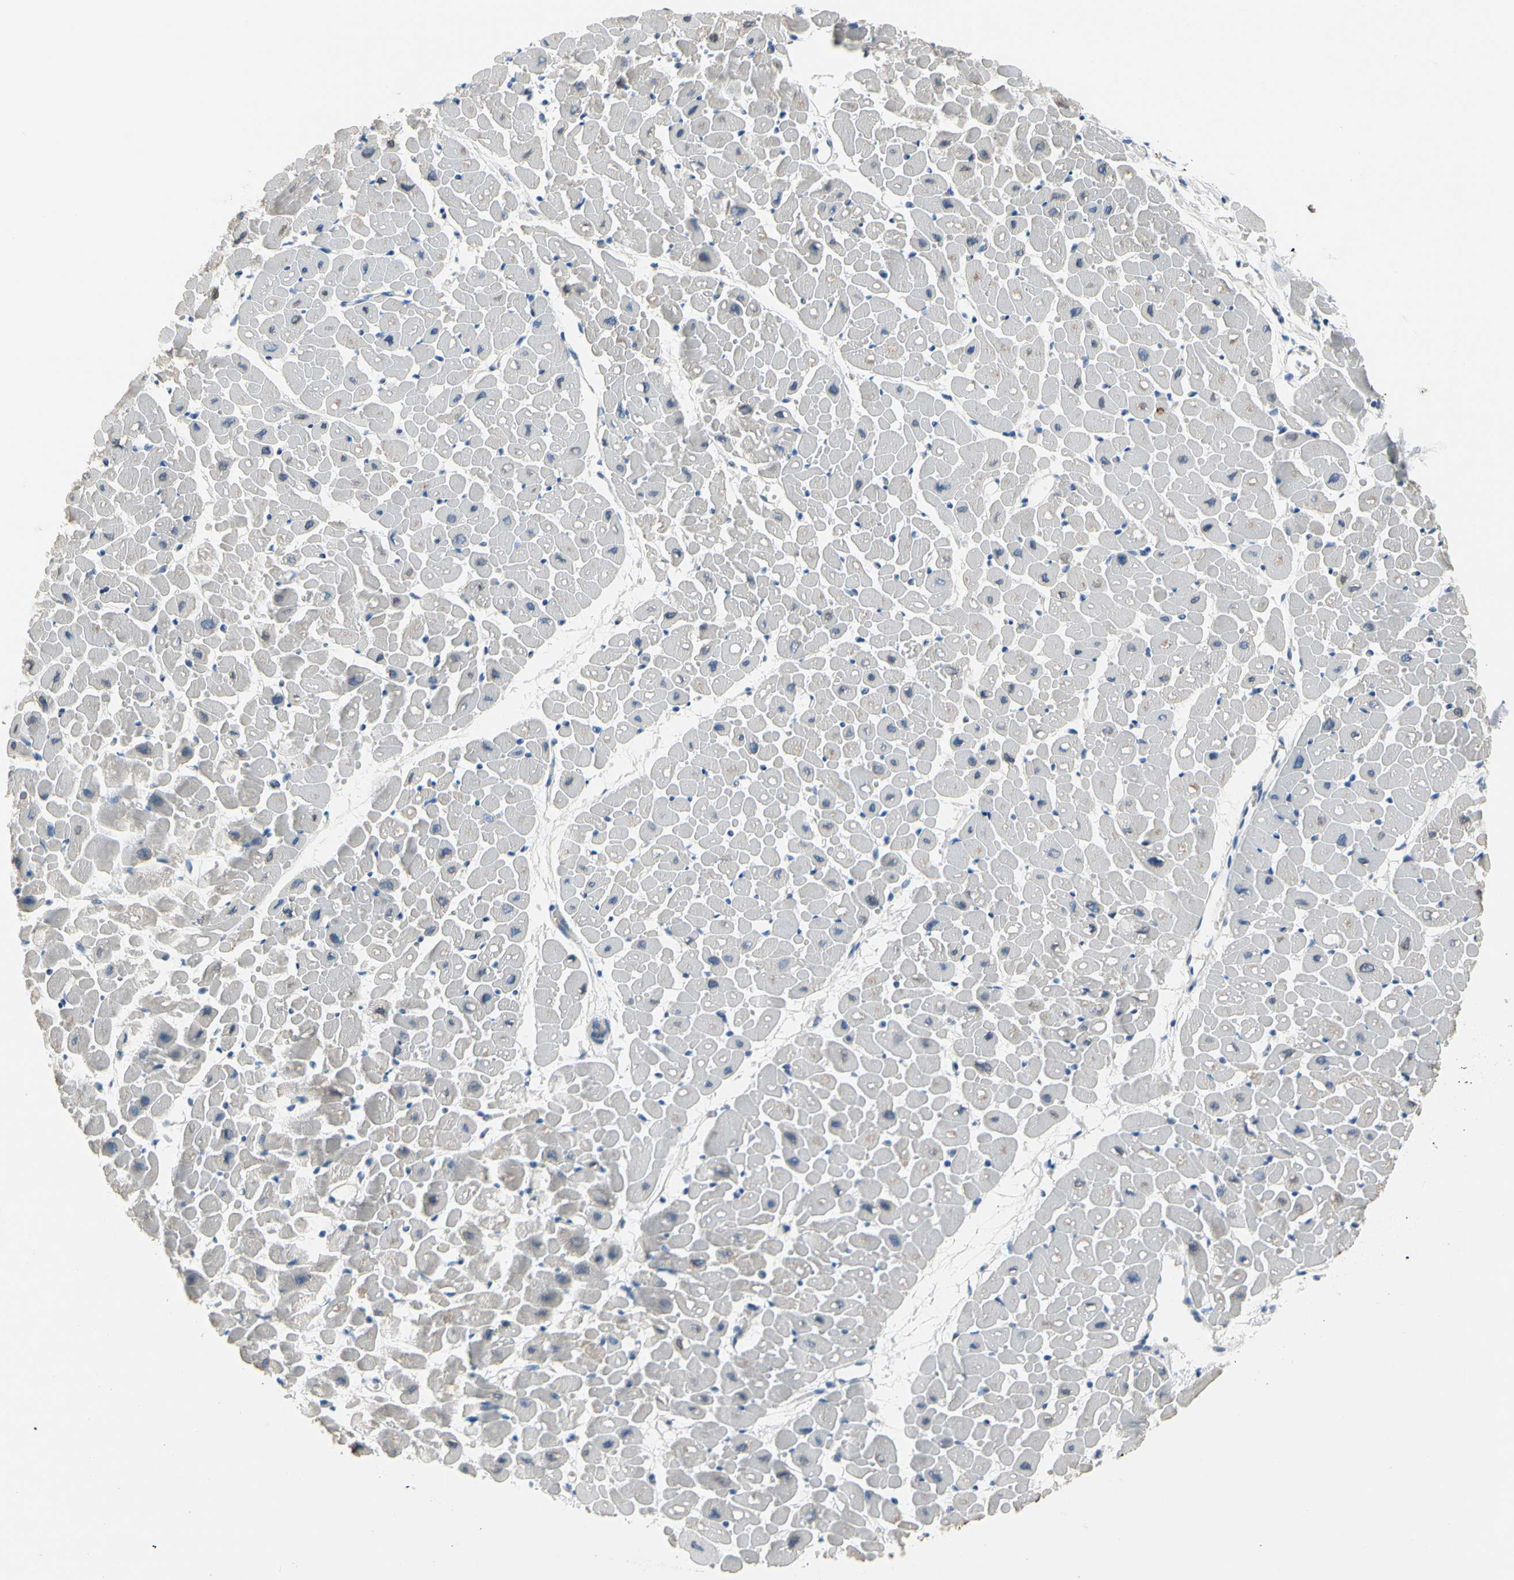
{"staining": {"intensity": "negative", "quantity": "none", "location": "none"}, "tissue": "heart muscle", "cell_type": "Cardiomyocytes", "image_type": "normal", "snomed": [{"axis": "morphology", "description": "Normal tissue, NOS"}, {"axis": "topography", "description": "Heart"}], "caption": "An image of heart muscle stained for a protein shows no brown staining in cardiomyocytes. The staining is performed using DAB (3,3'-diaminobenzidine) brown chromogen with nuclei counter-stained in using hematoxylin.", "gene": "MUC5B", "patient": {"sex": "male", "age": 45}}